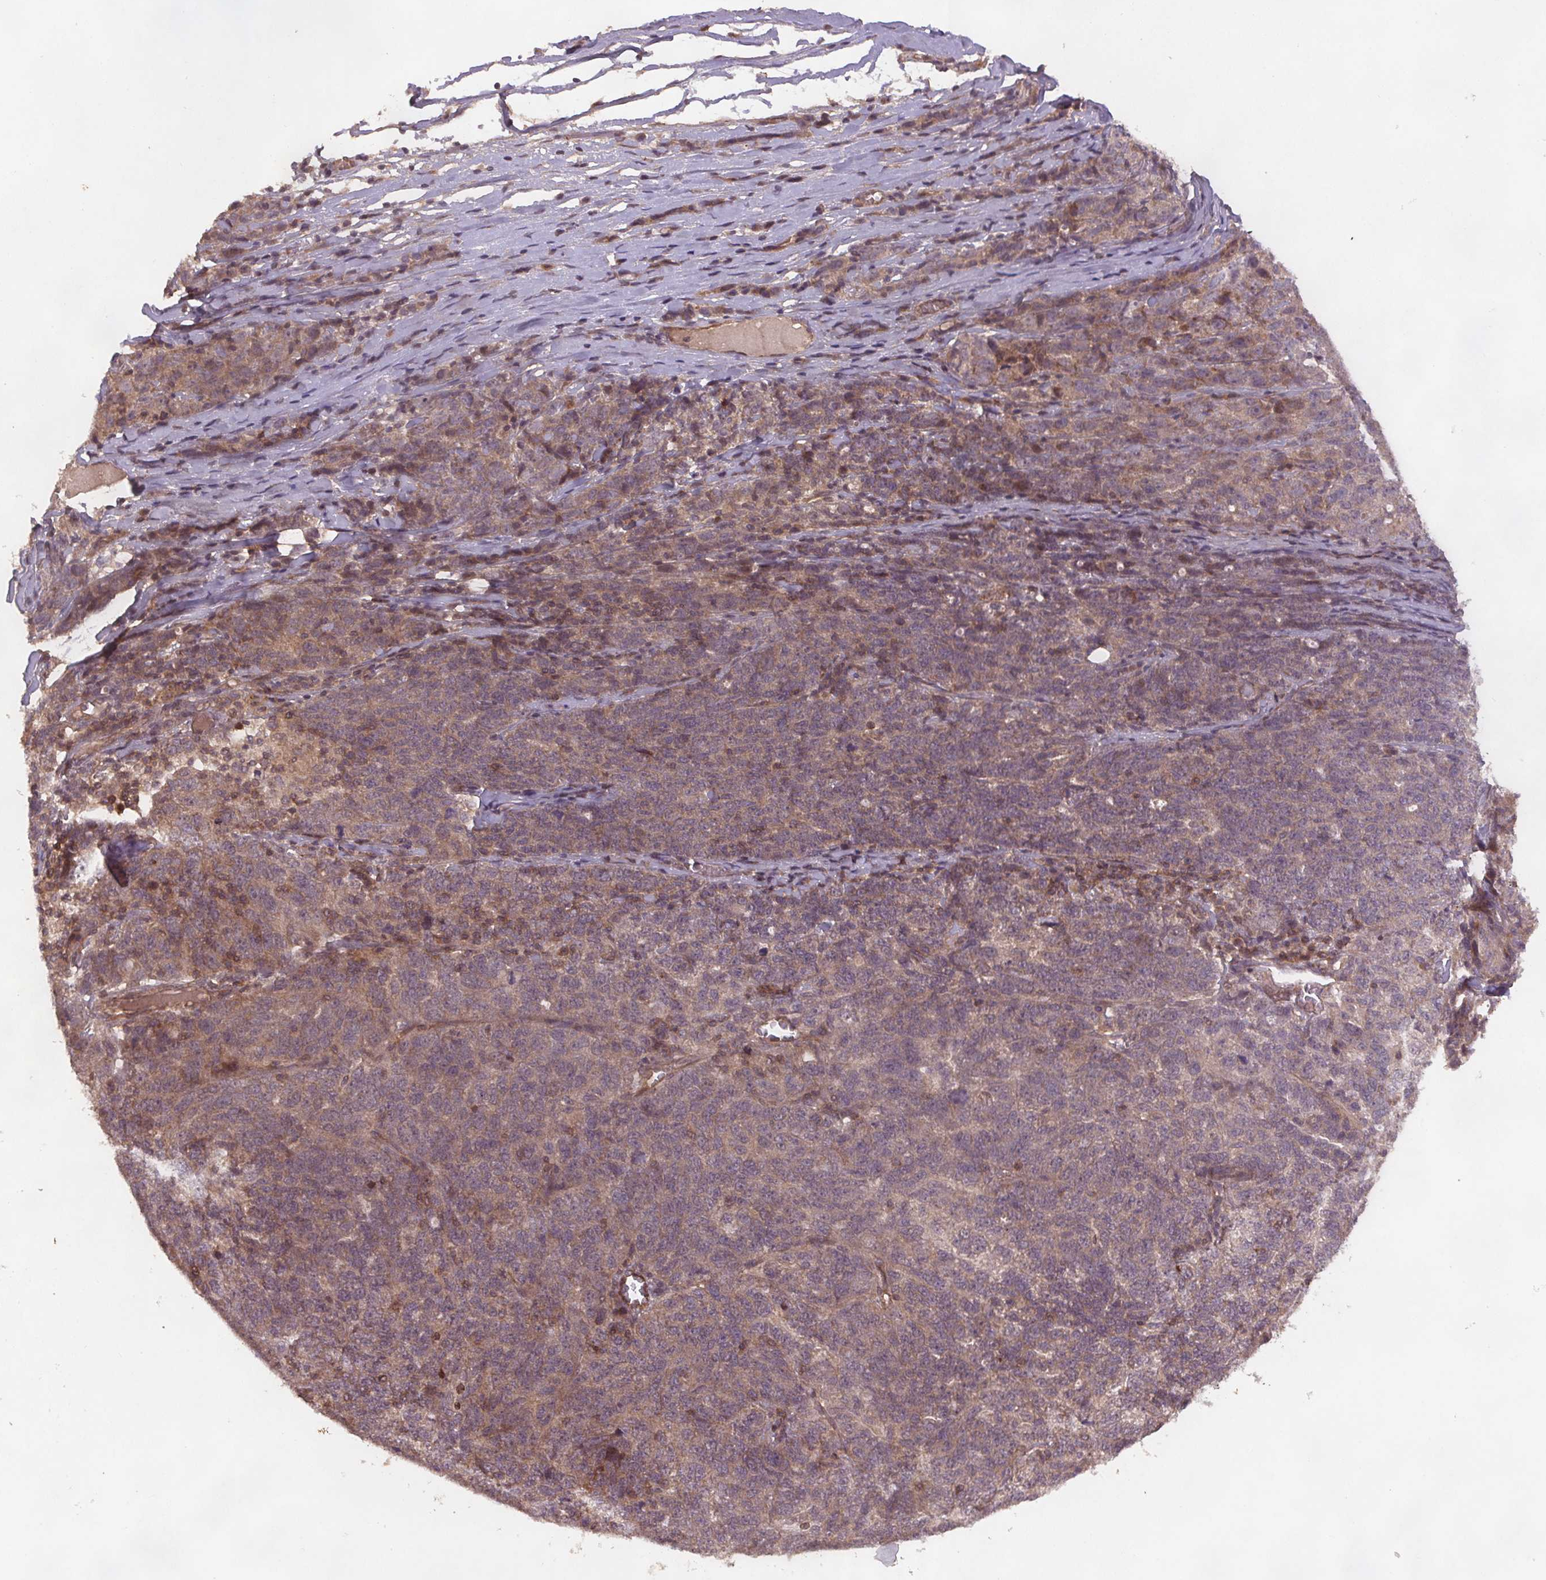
{"staining": {"intensity": "weak", "quantity": ">75%", "location": "cytoplasmic/membranous"}, "tissue": "ovarian cancer", "cell_type": "Tumor cells", "image_type": "cancer", "snomed": [{"axis": "morphology", "description": "Cystadenocarcinoma, serous, NOS"}, {"axis": "topography", "description": "Ovary"}], "caption": "A high-resolution photomicrograph shows immunohistochemistry (IHC) staining of ovarian serous cystadenocarcinoma, which reveals weak cytoplasmic/membranous expression in approximately >75% of tumor cells.", "gene": "SEC14L2", "patient": {"sex": "female", "age": 71}}